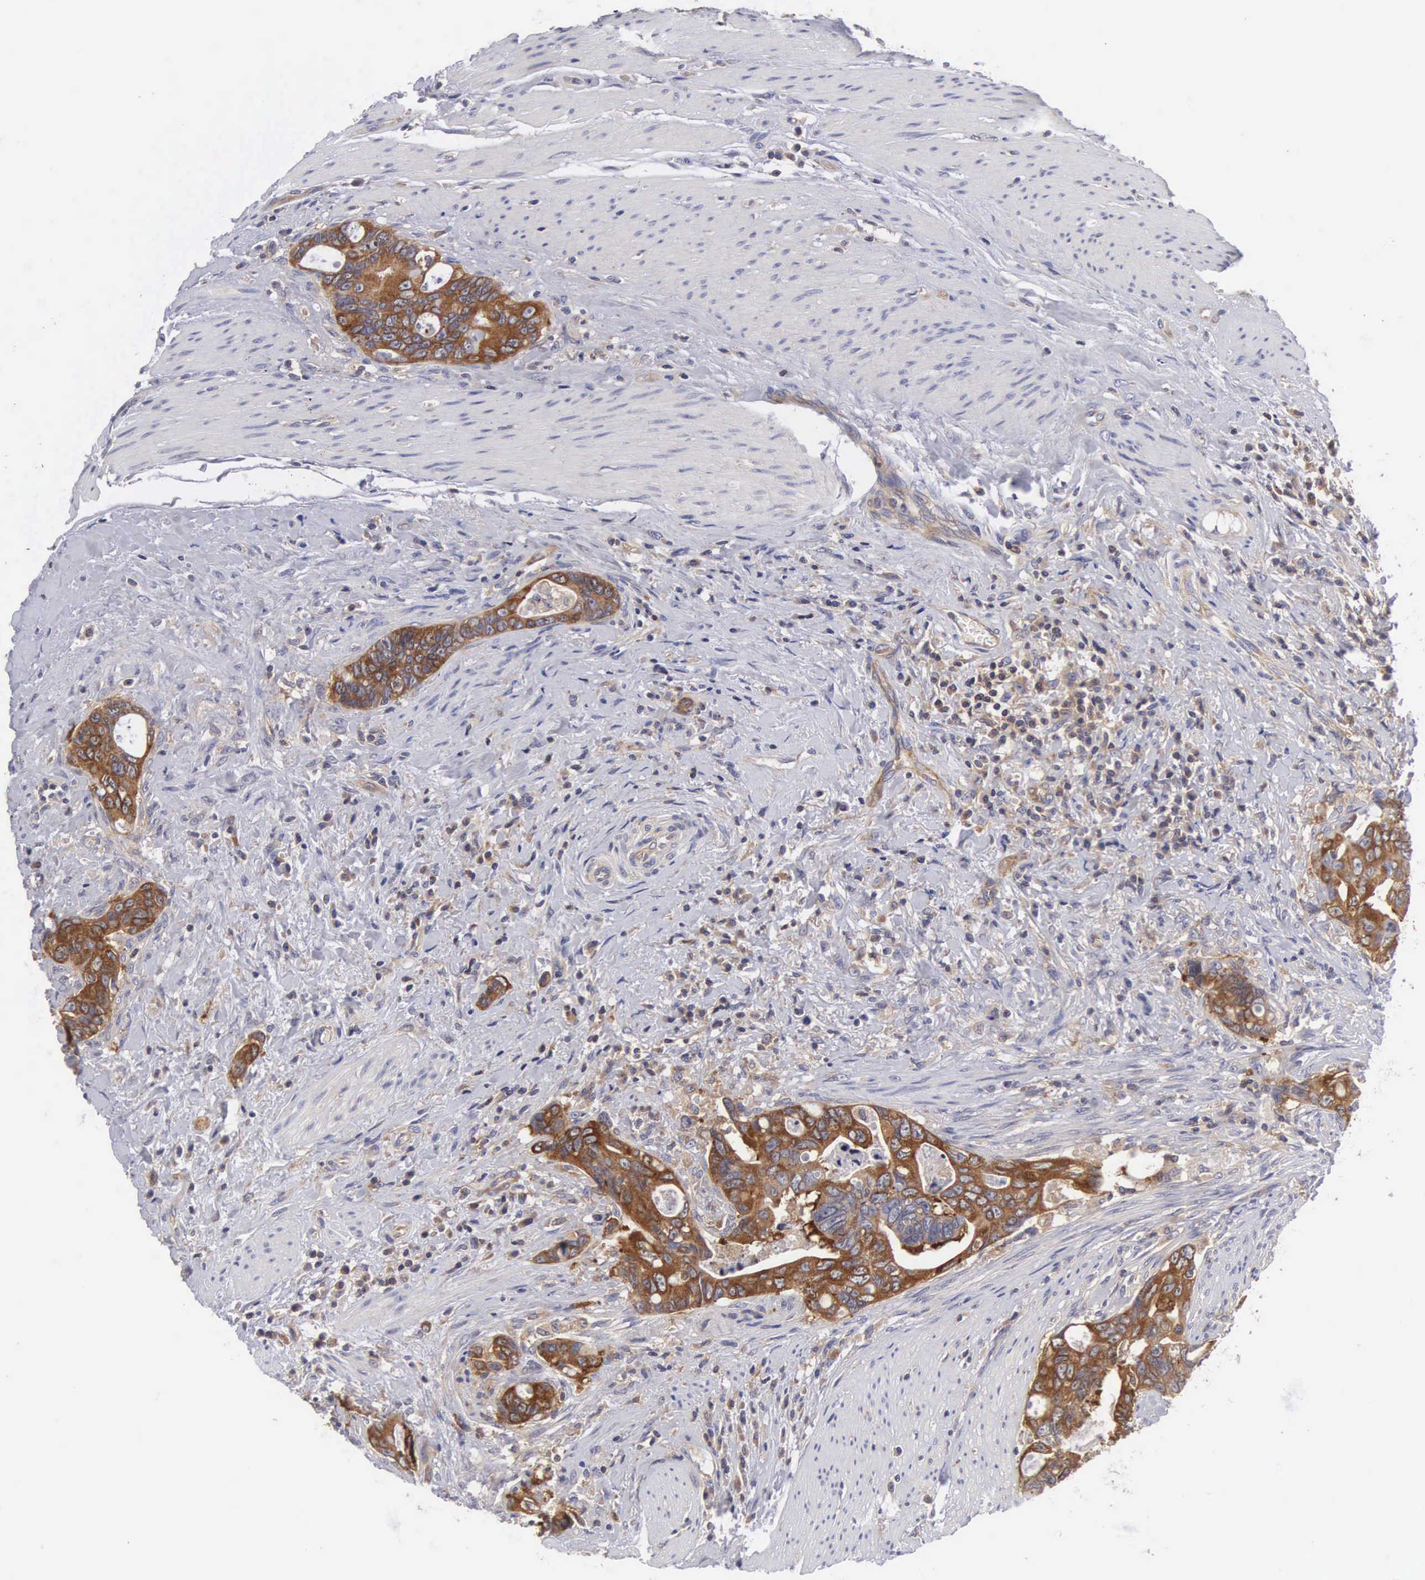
{"staining": {"intensity": "moderate", "quantity": ">75%", "location": "cytoplasmic/membranous"}, "tissue": "colorectal cancer", "cell_type": "Tumor cells", "image_type": "cancer", "snomed": [{"axis": "morphology", "description": "Adenocarcinoma, NOS"}, {"axis": "topography", "description": "Rectum"}], "caption": "Moderate cytoplasmic/membranous expression is seen in about >75% of tumor cells in colorectal adenocarcinoma. (brown staining indicates protein expression, while blue staining denotes nuclei).", "gene": "GRIPAP1", "patient": {"sex": "female", "age": 57}}